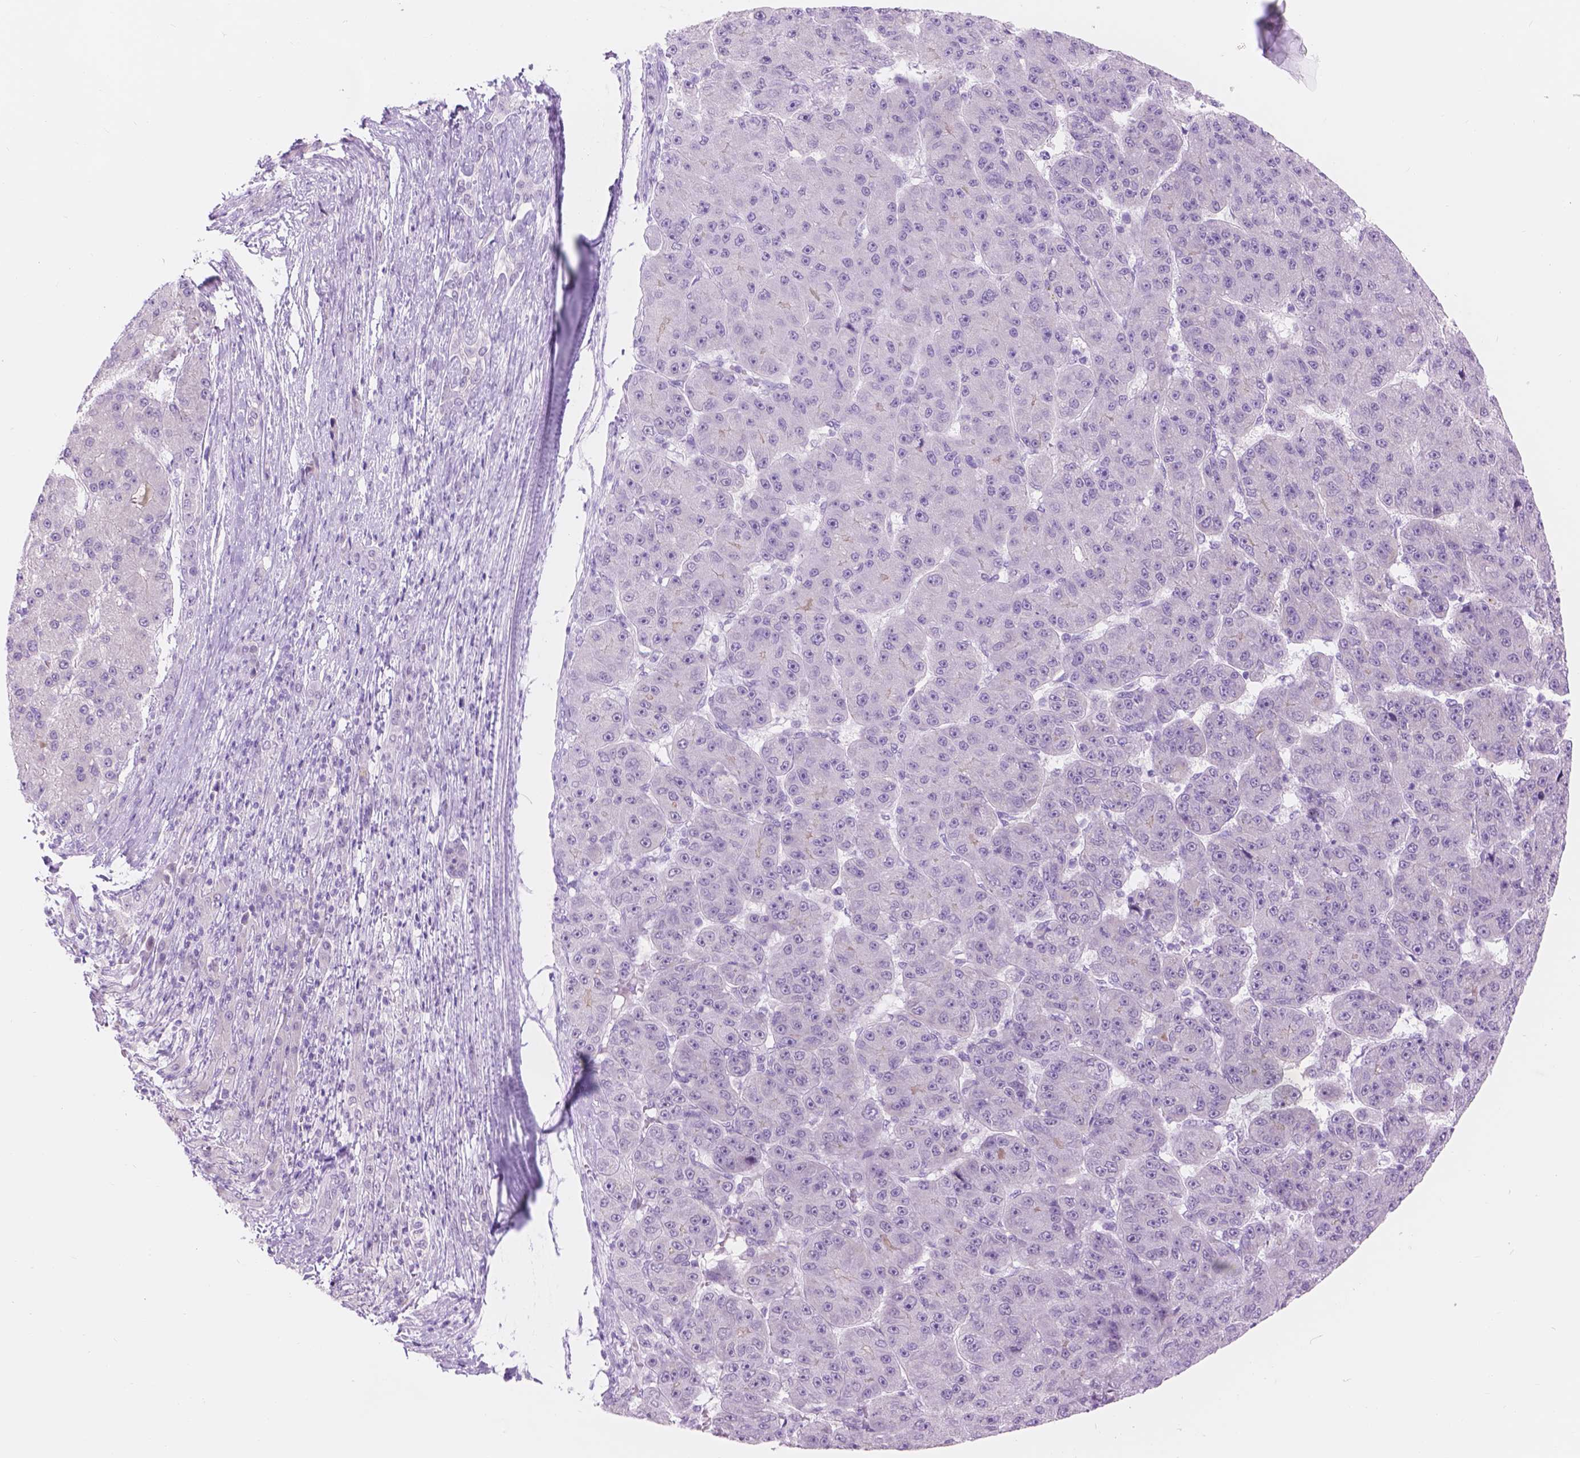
{"staining": {"intensity": "negative", "quantity": "none", "location": "none"}, "tissue": "liver cancer", "cell_type": "Tumor cells", "image_type": "cancer", "snomed": [{"axis": "morphology", "description": "Carcinoma, Hepatocellular, NOS"}, {"axis": "topography", "description": "Liver"}], "caption": "DAB immunohistochemical staining of human liver cancer shows no significant staining in tumor cells.", "gene": "DCC", "patient": {"sex": "male", "age": 67}}